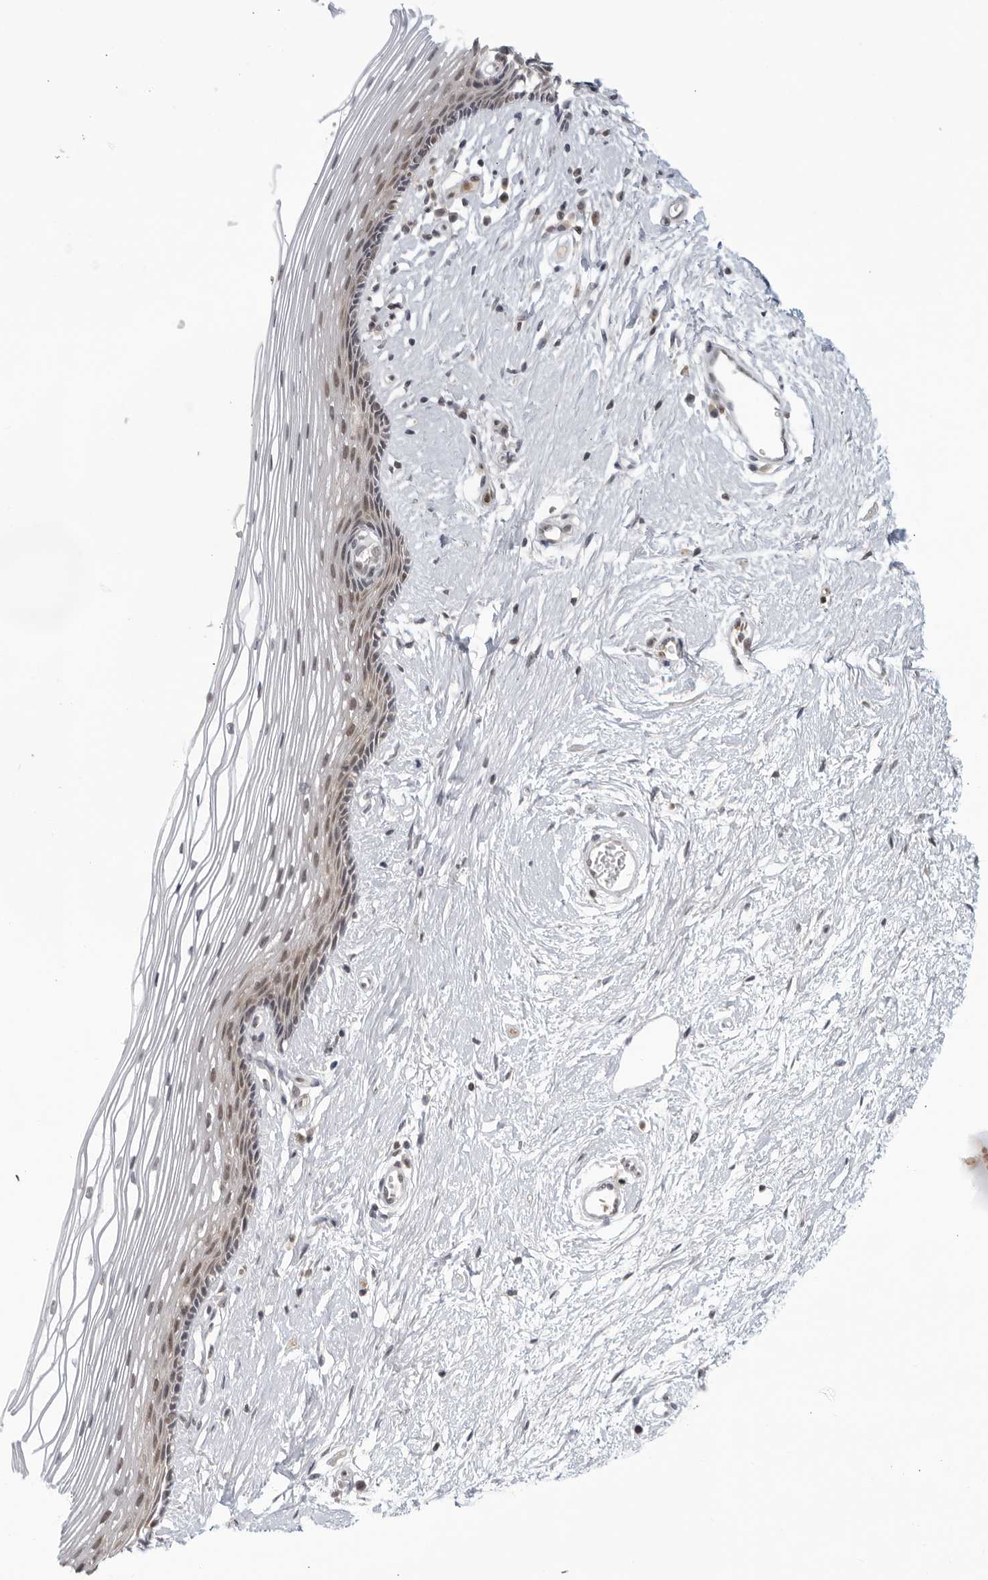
{"staining": {"intensity": "weak", "quantity": "25%-75%", "location": "nuclear"}, "tissue": "vagina", "cell_type": "Squamous epithelial cells", "image_type": "normal", "snomed": [{"axis": "morphology", "description": "Normal tissue, NOS"}, {"axis": "topography", "description": "Vagina"}], "caption": "Vagina stained with a brown dye exhibits weak nuclear positive expression in about 25%-75% of squamous epithelial cells.", "gene": "CC2D1B", "patient": {"sex": "female", "age": 46}}